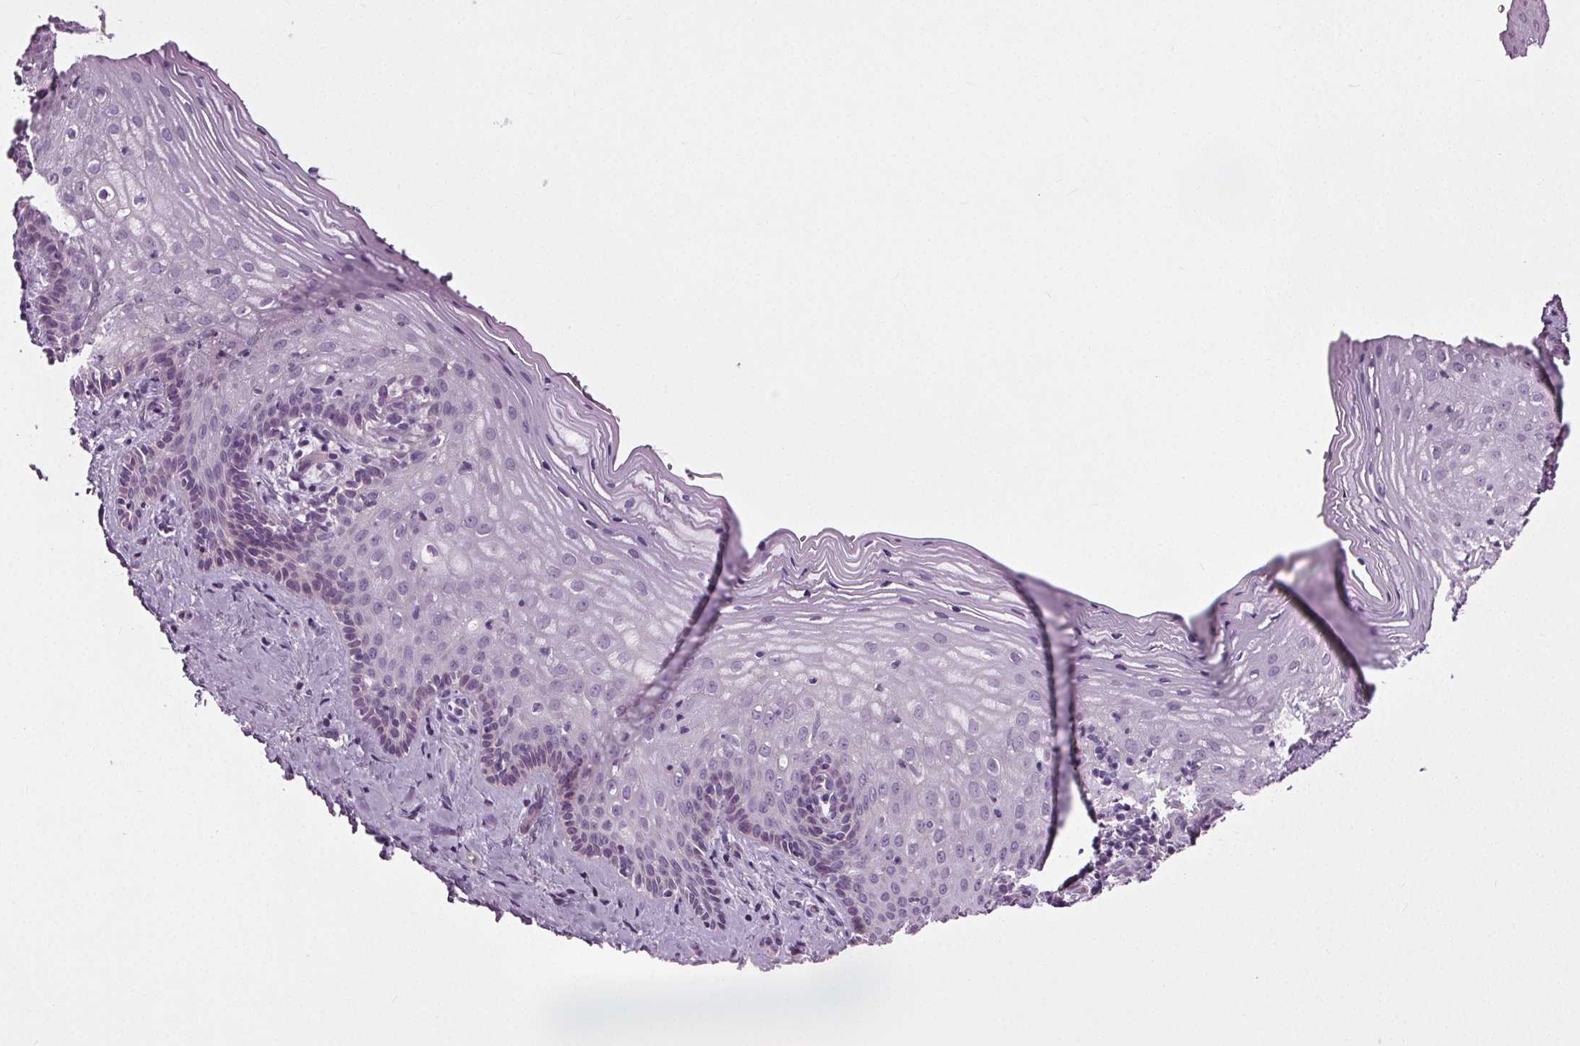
{"staining": {"intensity": "negative", "quantity": "none", "location": "none"}, "tissue": "vagina", "cell_type": "Squamous epithelial cells", "image_type": "normal", "snomed": [{"axis": "morphology", "description": "Normal tissue, NOS"}, {"axis": "topography", "description": "Vagina"}], "caption": "DAB (3,3'-diaminobenzidine) immunohistochemical staining of unremarkable human vagina shows no significant staining in squamous epithelial cells.", "gene": "RASA1", "patient": {"sex": "female", "age": 45}}